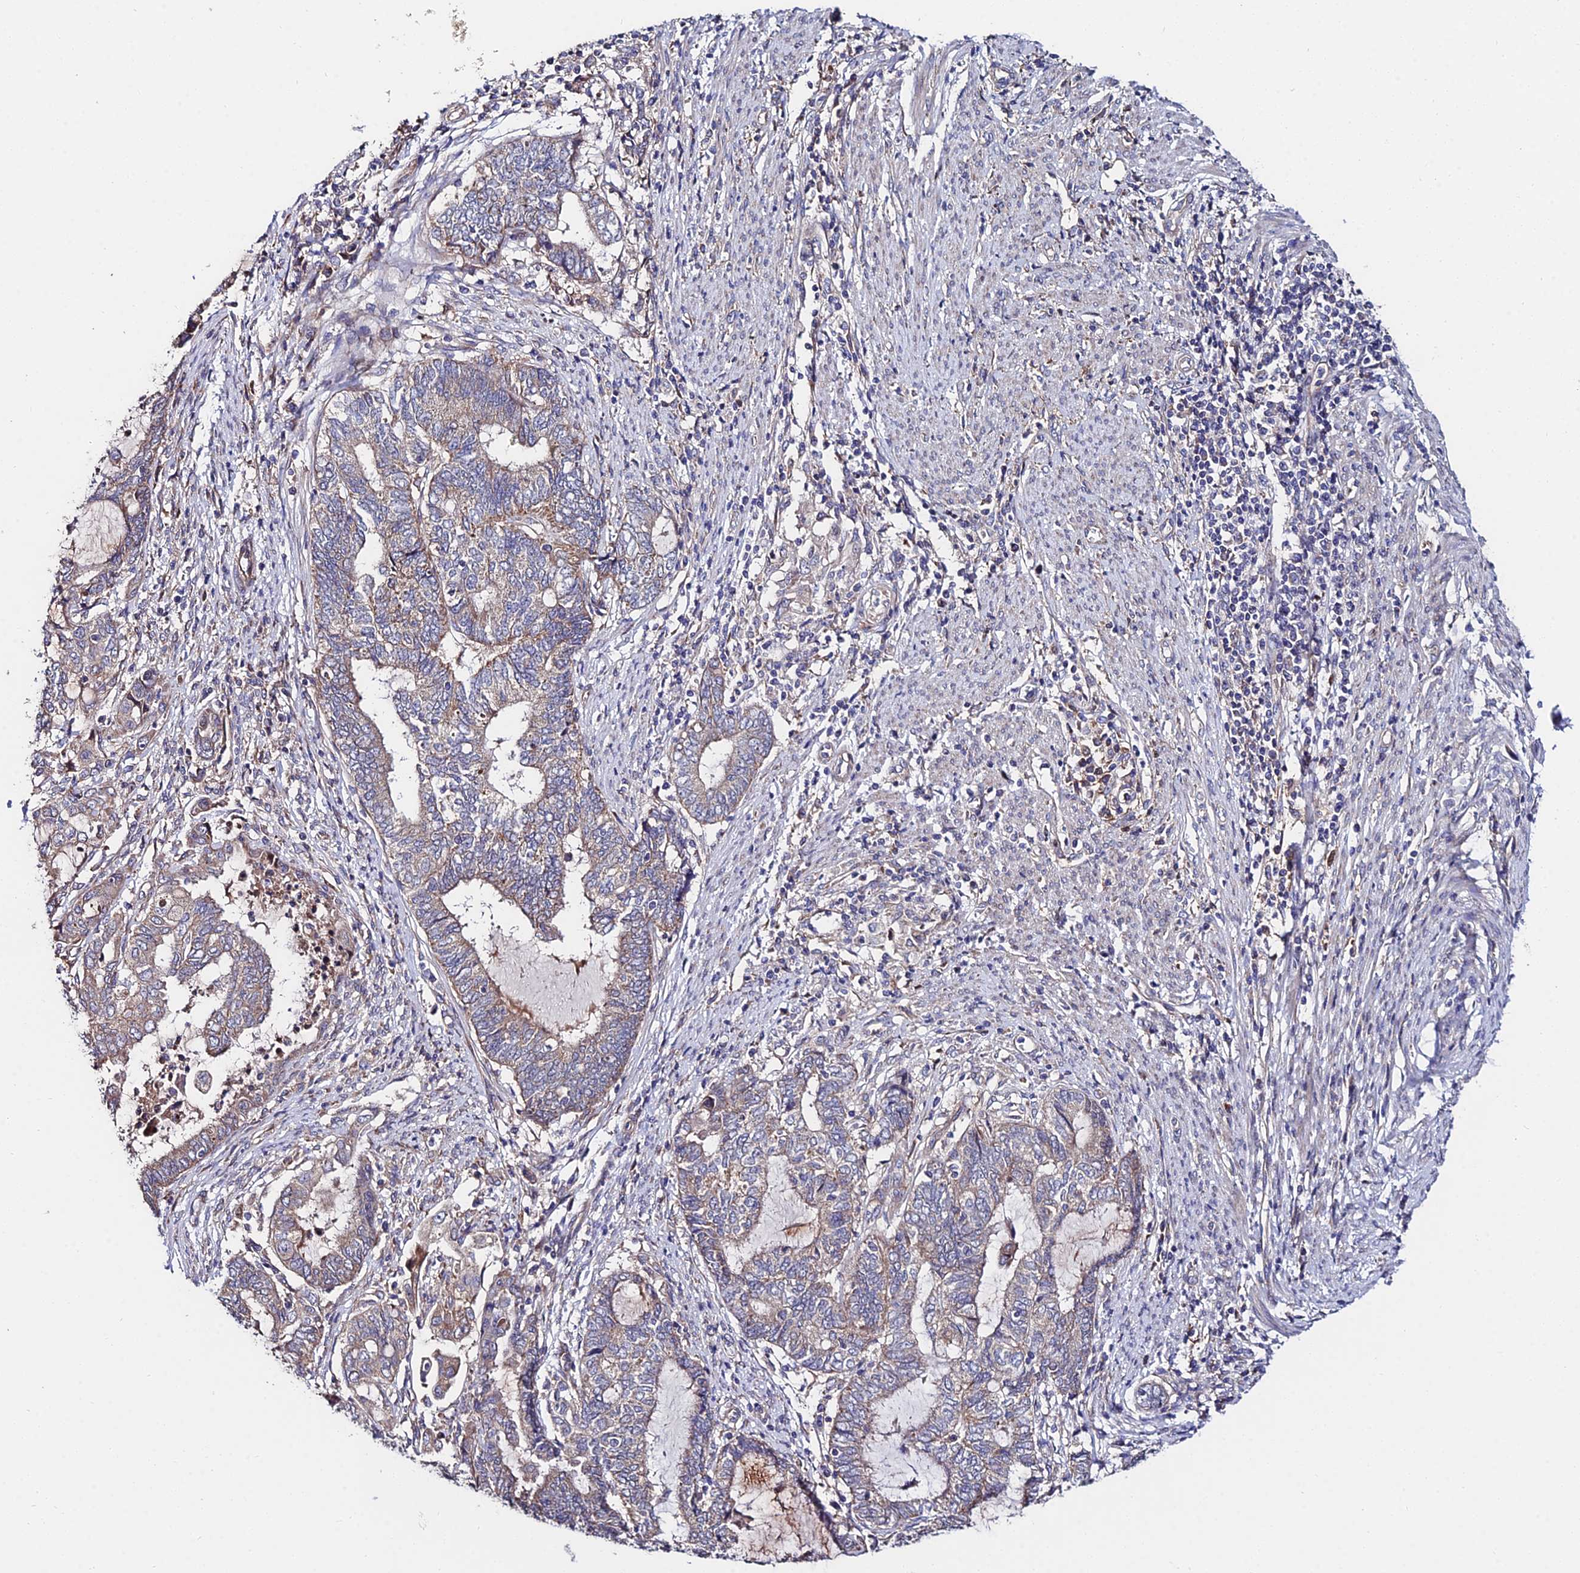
{"staining": {"intensity": "weak", "quantity": "25%-75%", "location": "cytoplasmic/membranous"}, "tissue": "endometrial cancer", "cell_type": "Tumor cells", "image_type": "cancer", "snomed": [{"axis": "morphology", "description": "Adenocarcinoma, NOS"}, {"axis": "topography", "description": "Uterus"}, {"axis": "topography", "description": "Endometrium"}], "caption": "This photomicrograph exhibits immunohistochemistry staining of human endometrial cancer, with low weak cytoplasmic/membranous positivity in about 25%-75% of tumor cells.", "gene": "CDC37L1", "patient": {"sex": "female", "age": 70}}